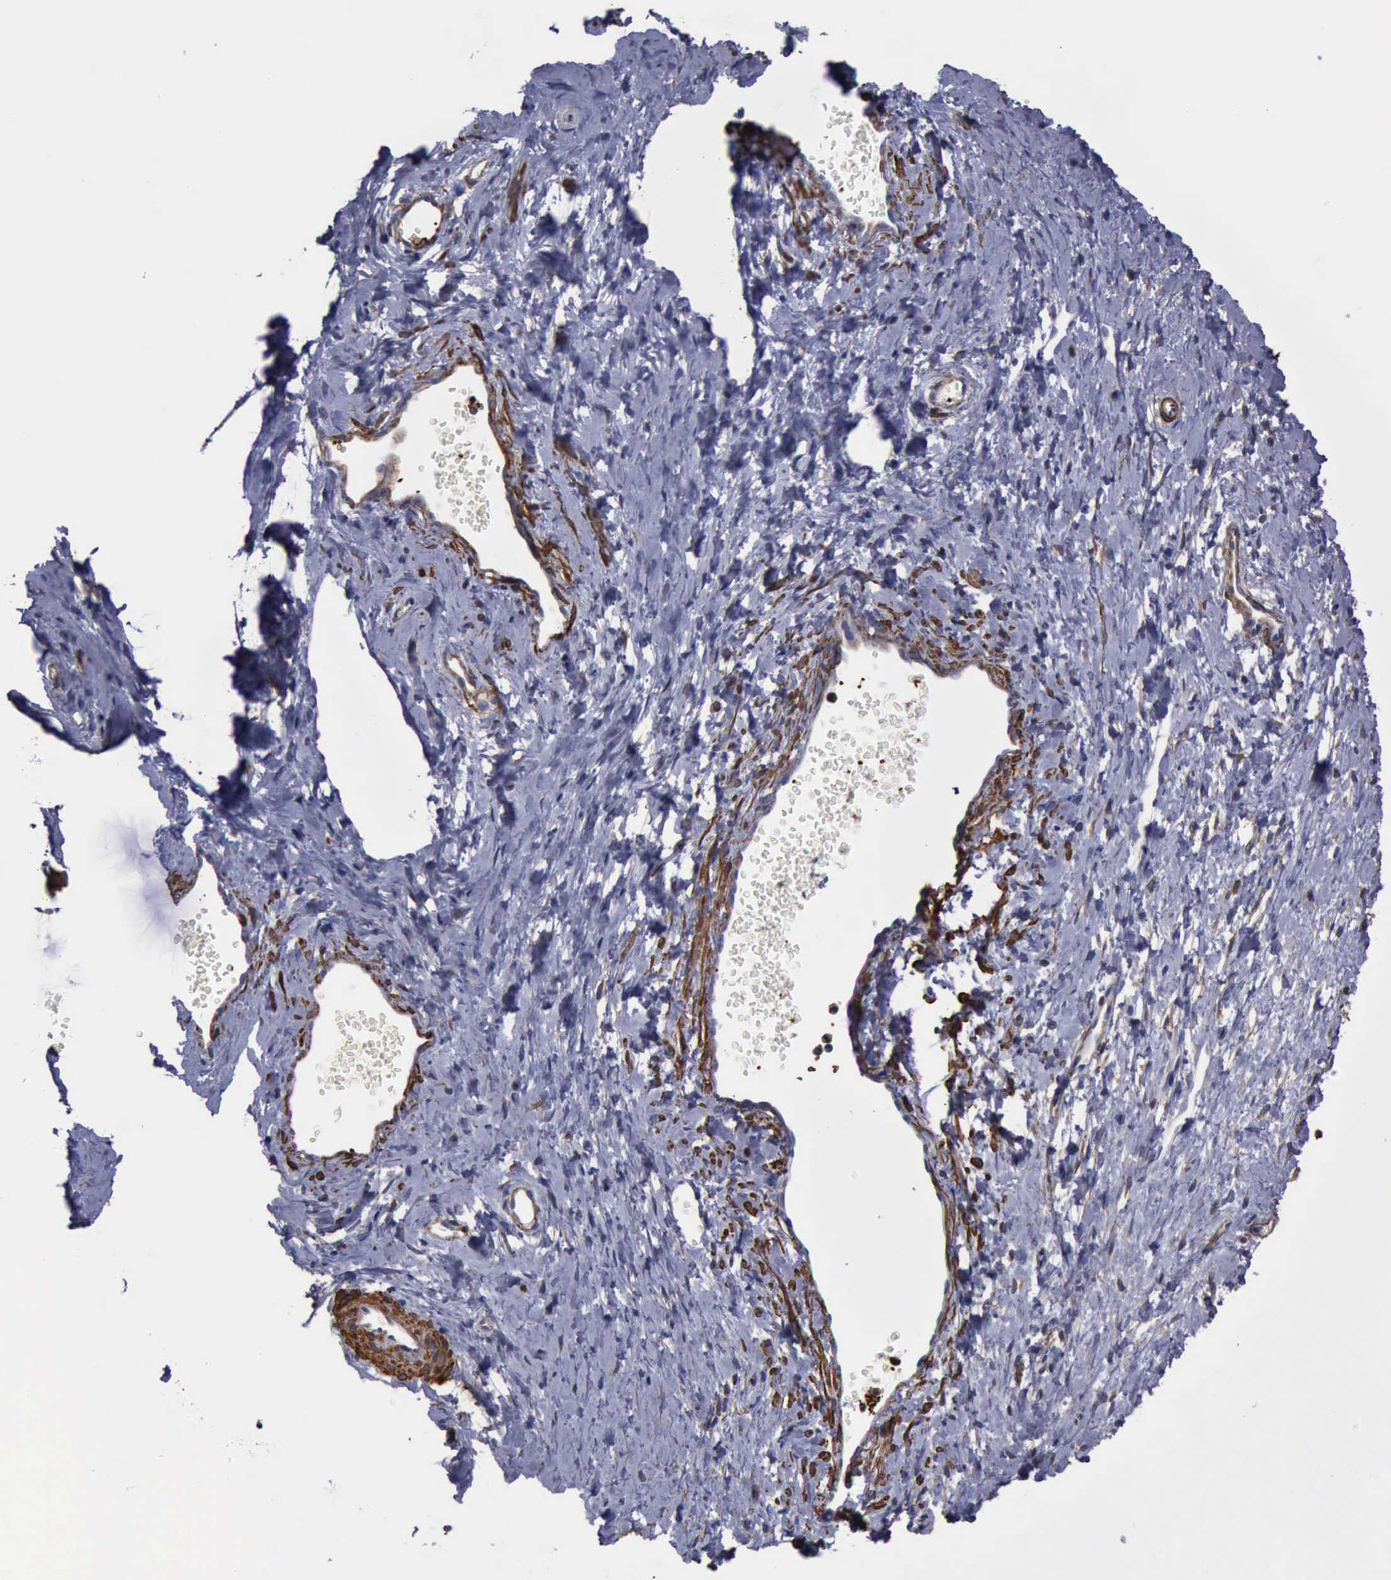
{"staining": {"intensity": "negative", "quantity": "none", "location": "none"}, "tissue": "cervix", "cell_type": "Glandular cells", "image_type": "normal", "snomed": [{"axis": "morphology", "description": "Normal tissue, NOS"}, {"axis": "topography", "description": "Cervix"}], "caption": "The IHC histopathology image has no significant expression in glandular cells of cervix. Nuclei are stained in blue.", "gene": "FLNA", "patient": {"sex": "female", "age": 40}}